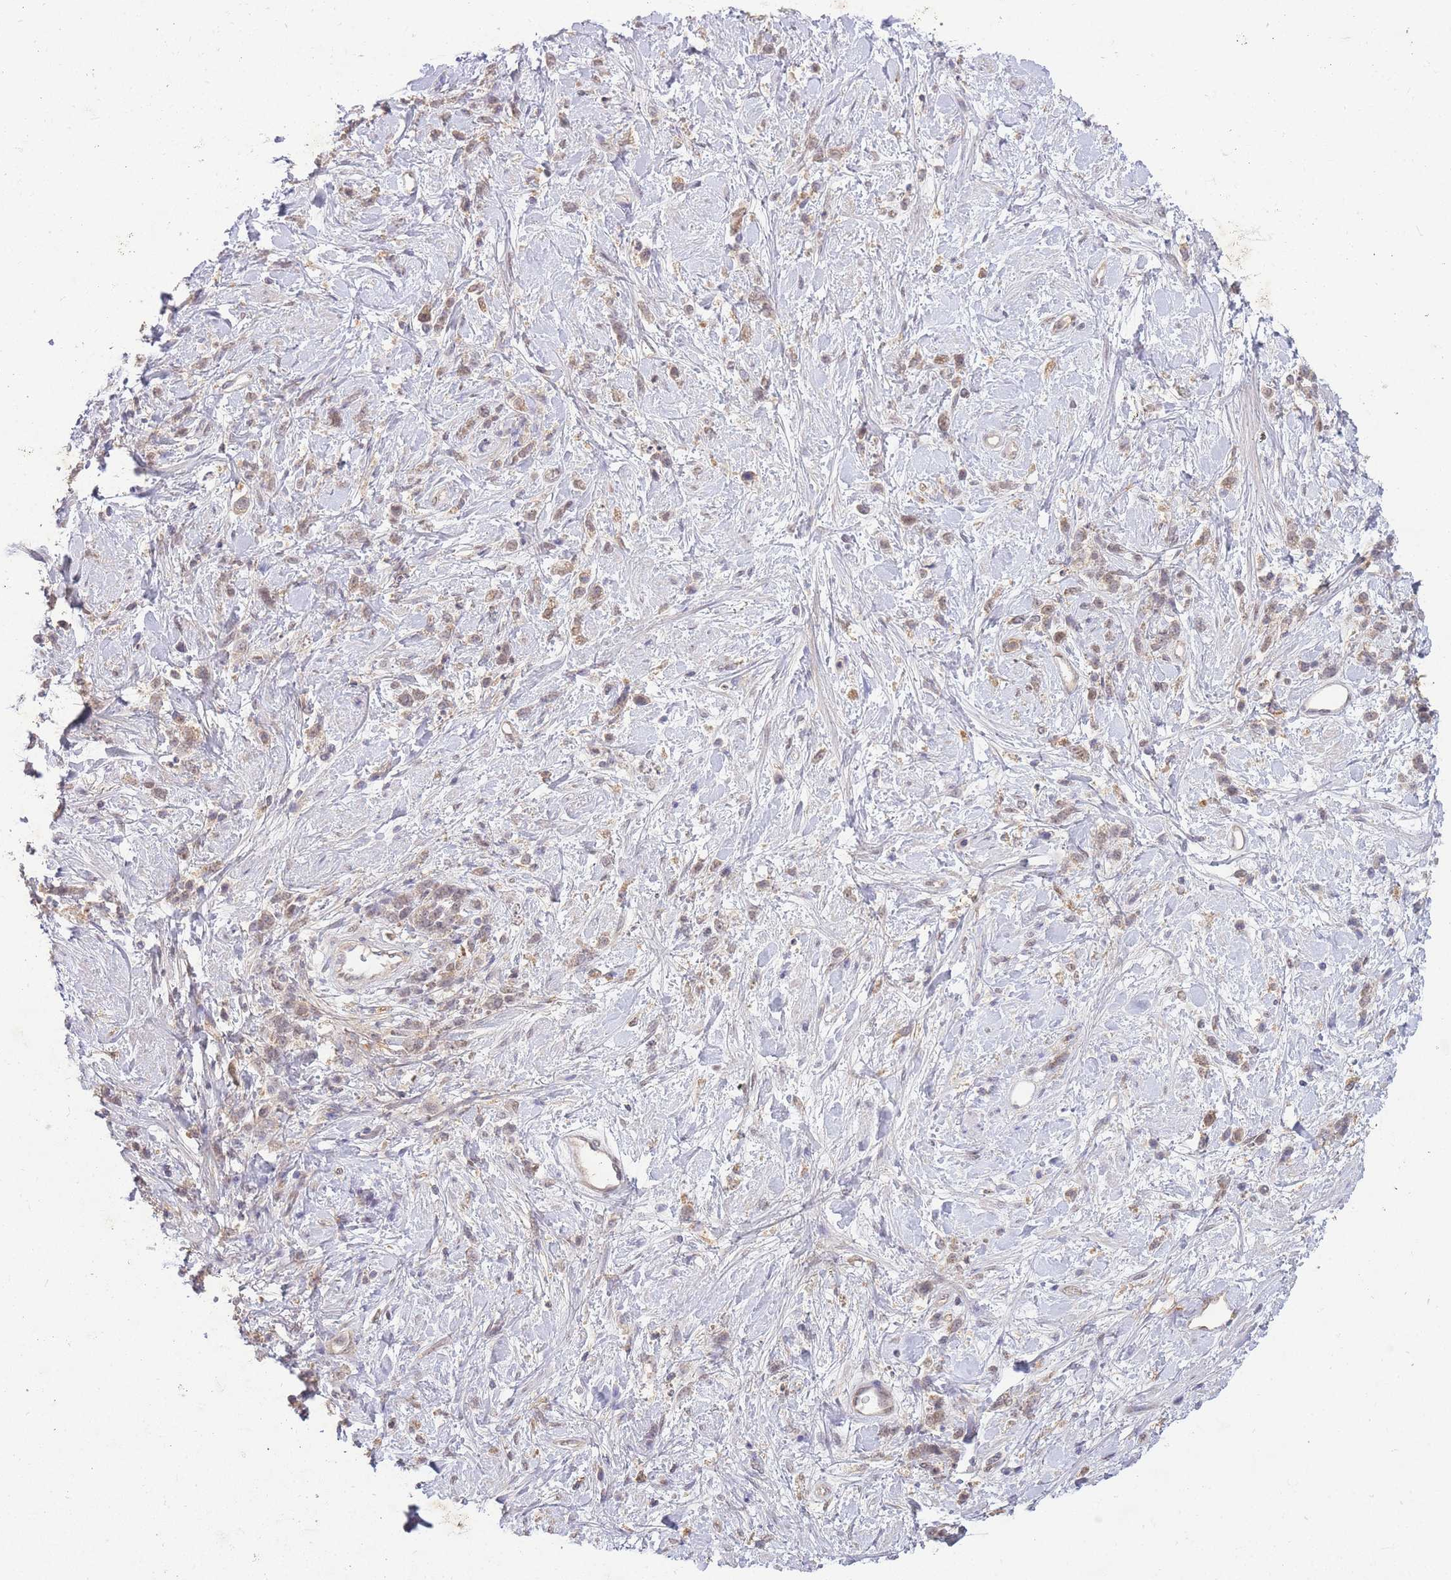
{"staining": {"intensity": "weak", "quantity": ">75%", "location": "cytoplasmic/membranous"}, "tissue": "stomach cancer", "cell_type": "Tumor cells", "image_type": "cancer", "snomed": [{"axis": "morphology", "description": "Adenocarcinoma, NOS"}, {"axis": "topography", "description": "Stomach"}], "caption": "Weak cytoplasmic/membranous positivity for a protein is identified in about >75% of tumor cells of stomach cancer (adenocarcinoma) using immunohistochemistry (IHC).", "gene": "RNF144B", "patient": {"sex": "female", "age": 60}}